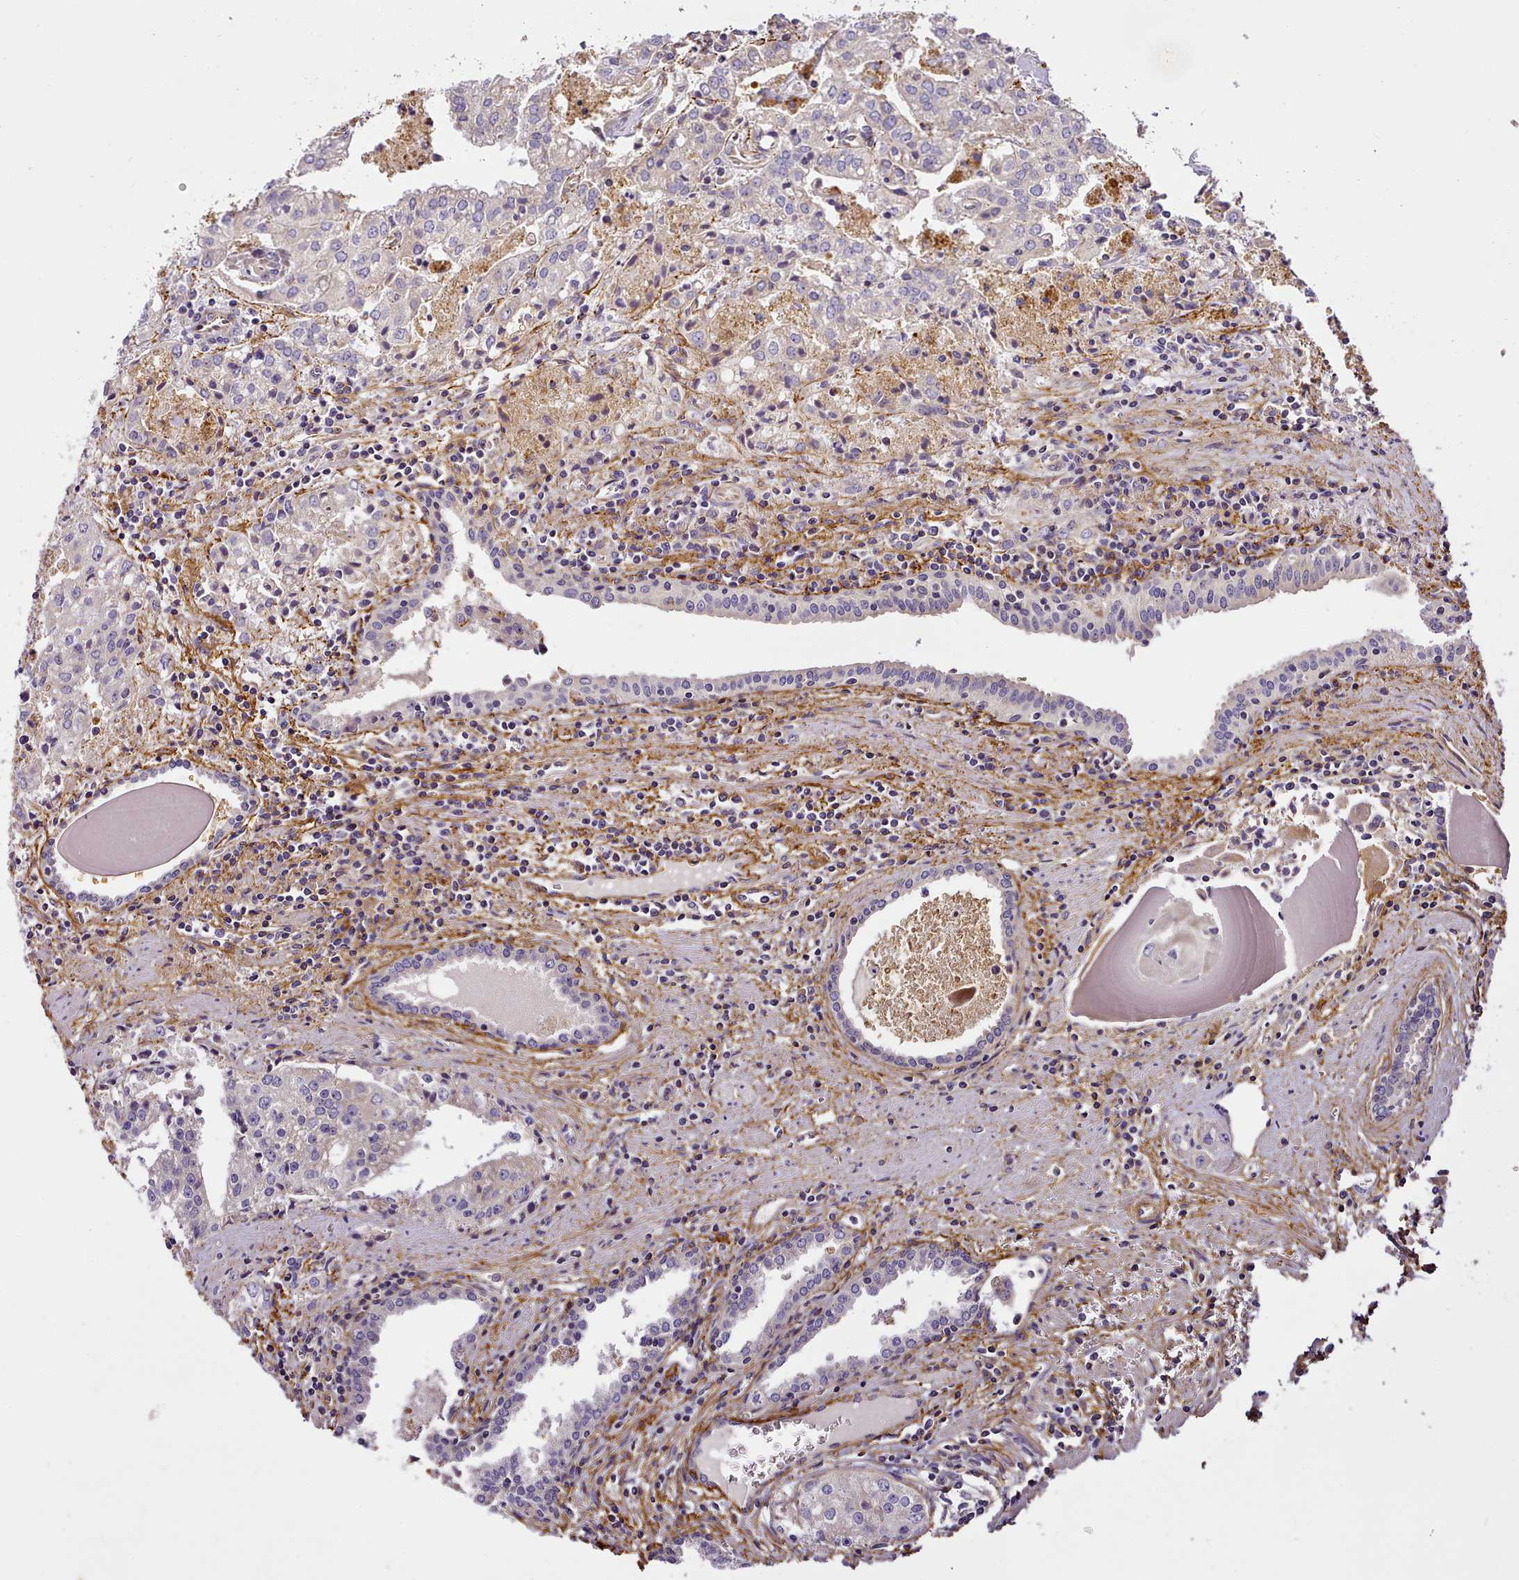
{"staining": {"intensity": "negative", "quantity": "none", "location": "none"}, "tissue": "prostate cancer", "cell_type": "Tumor cells", "image_type": "cancer", "snomed": [{"axis": "morphology", "description": "Adenocarcinoma, High grade"}, {"axis": "topography", "description": "Prostate"}], "caption": "A high-resolution photomicrograph shows immunohistochemistry staining of high-grade adenocarcinoma (prostate), which shows no significant expression in tumor cells.", "gene": "NBPF1", "patient": {"sex": "male", "age": 68}}